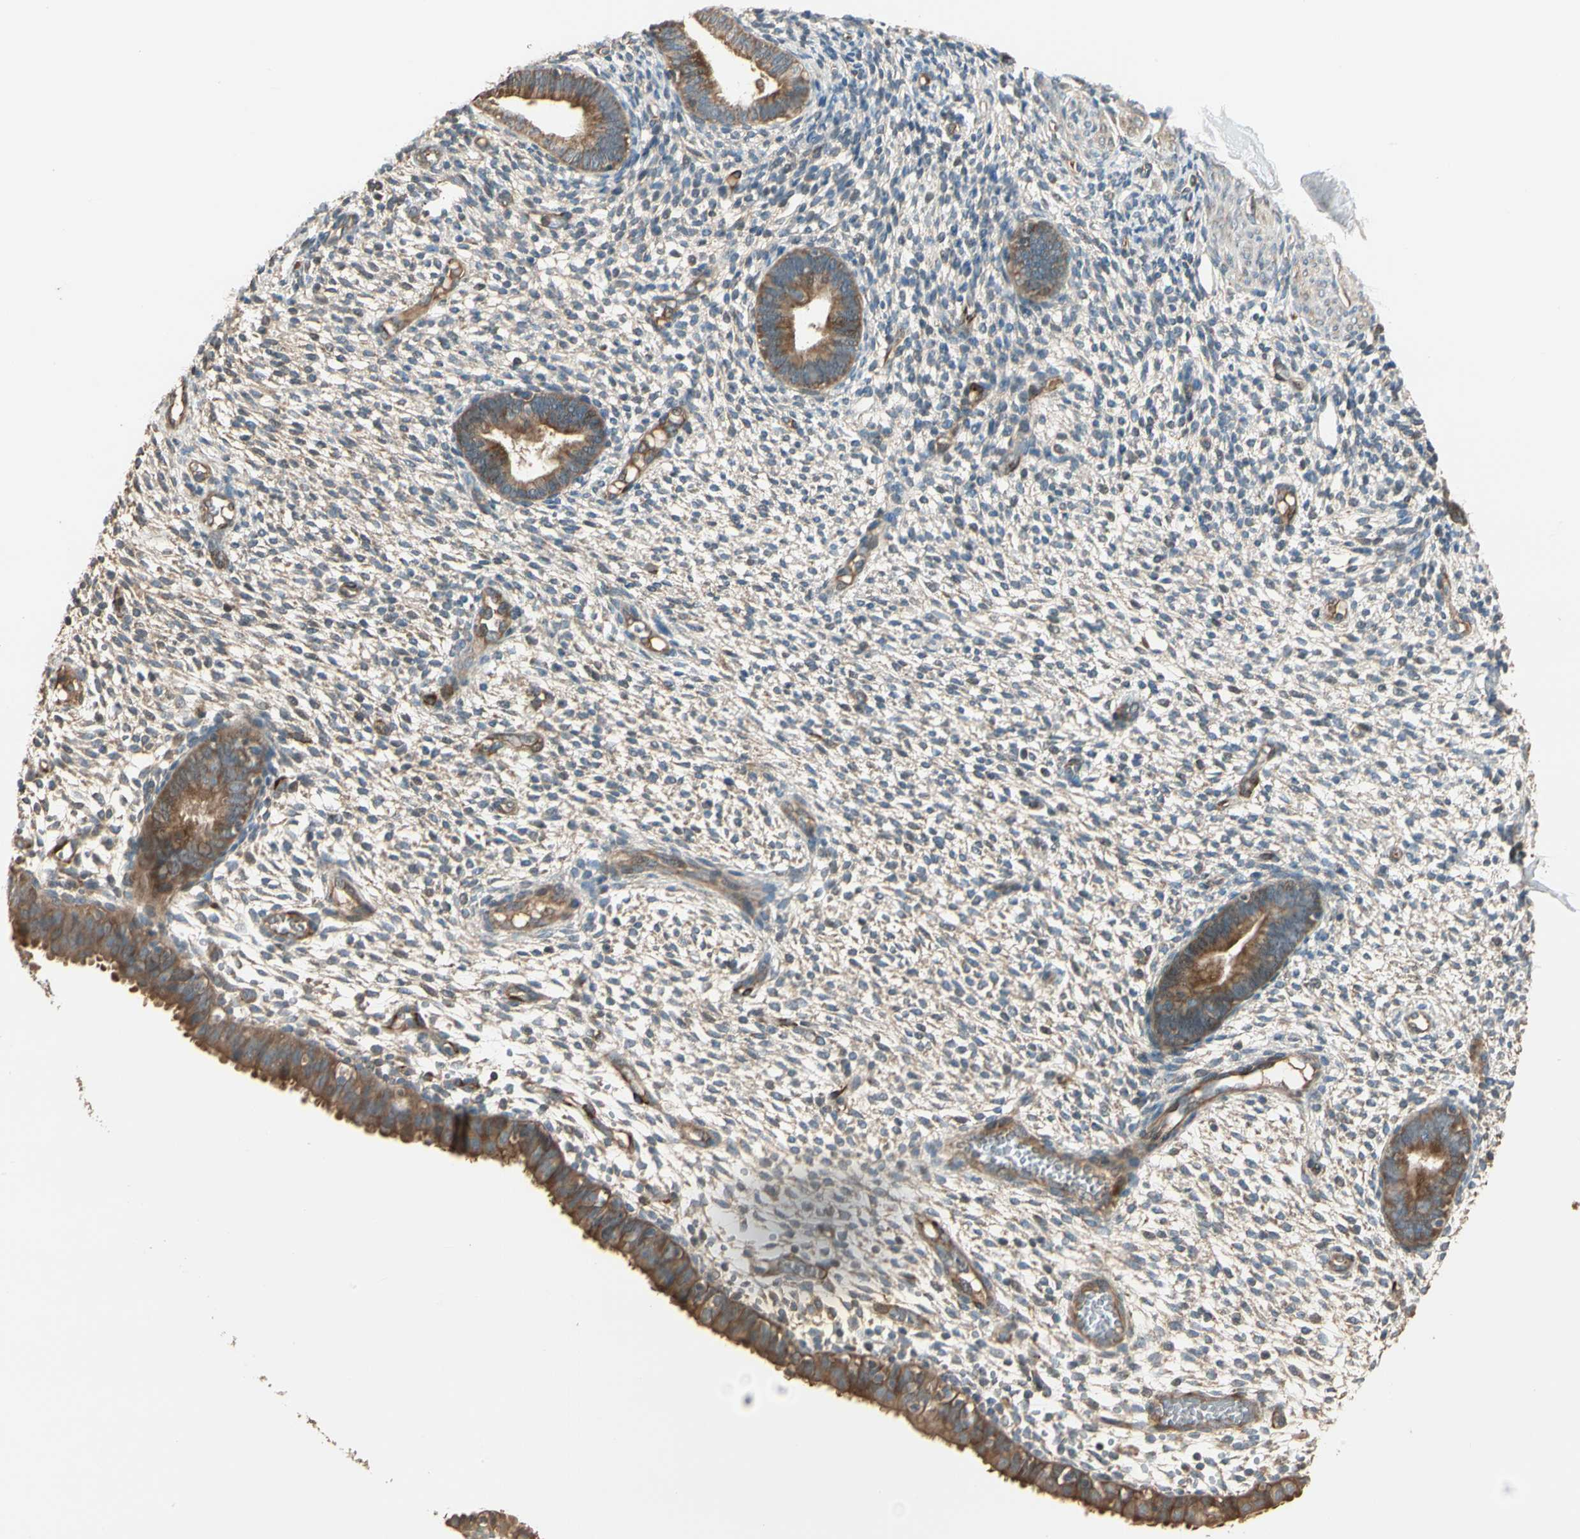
{"staining": {"intensity": "moderate", "quantity": ">75%", "location": "cytoplasmic/membranous"}, "tissue": "endometrium", "cell_type": "Cells in endometrial stroma", "image_type": "normal", "snomed": [{"axis": "morphology", "description": "Normal tissue, NOS"}, {"axis": "topography", "description": "Endometrium"}], "caption": "Immunohistochemical staining of normal human endometrium shows moderate cytoplasmic/membranous protein staining in about >75% of cells in endometrial stroma.", "gene": "TNFRSF21", "patient": {"sex": "female", "age": 61}}